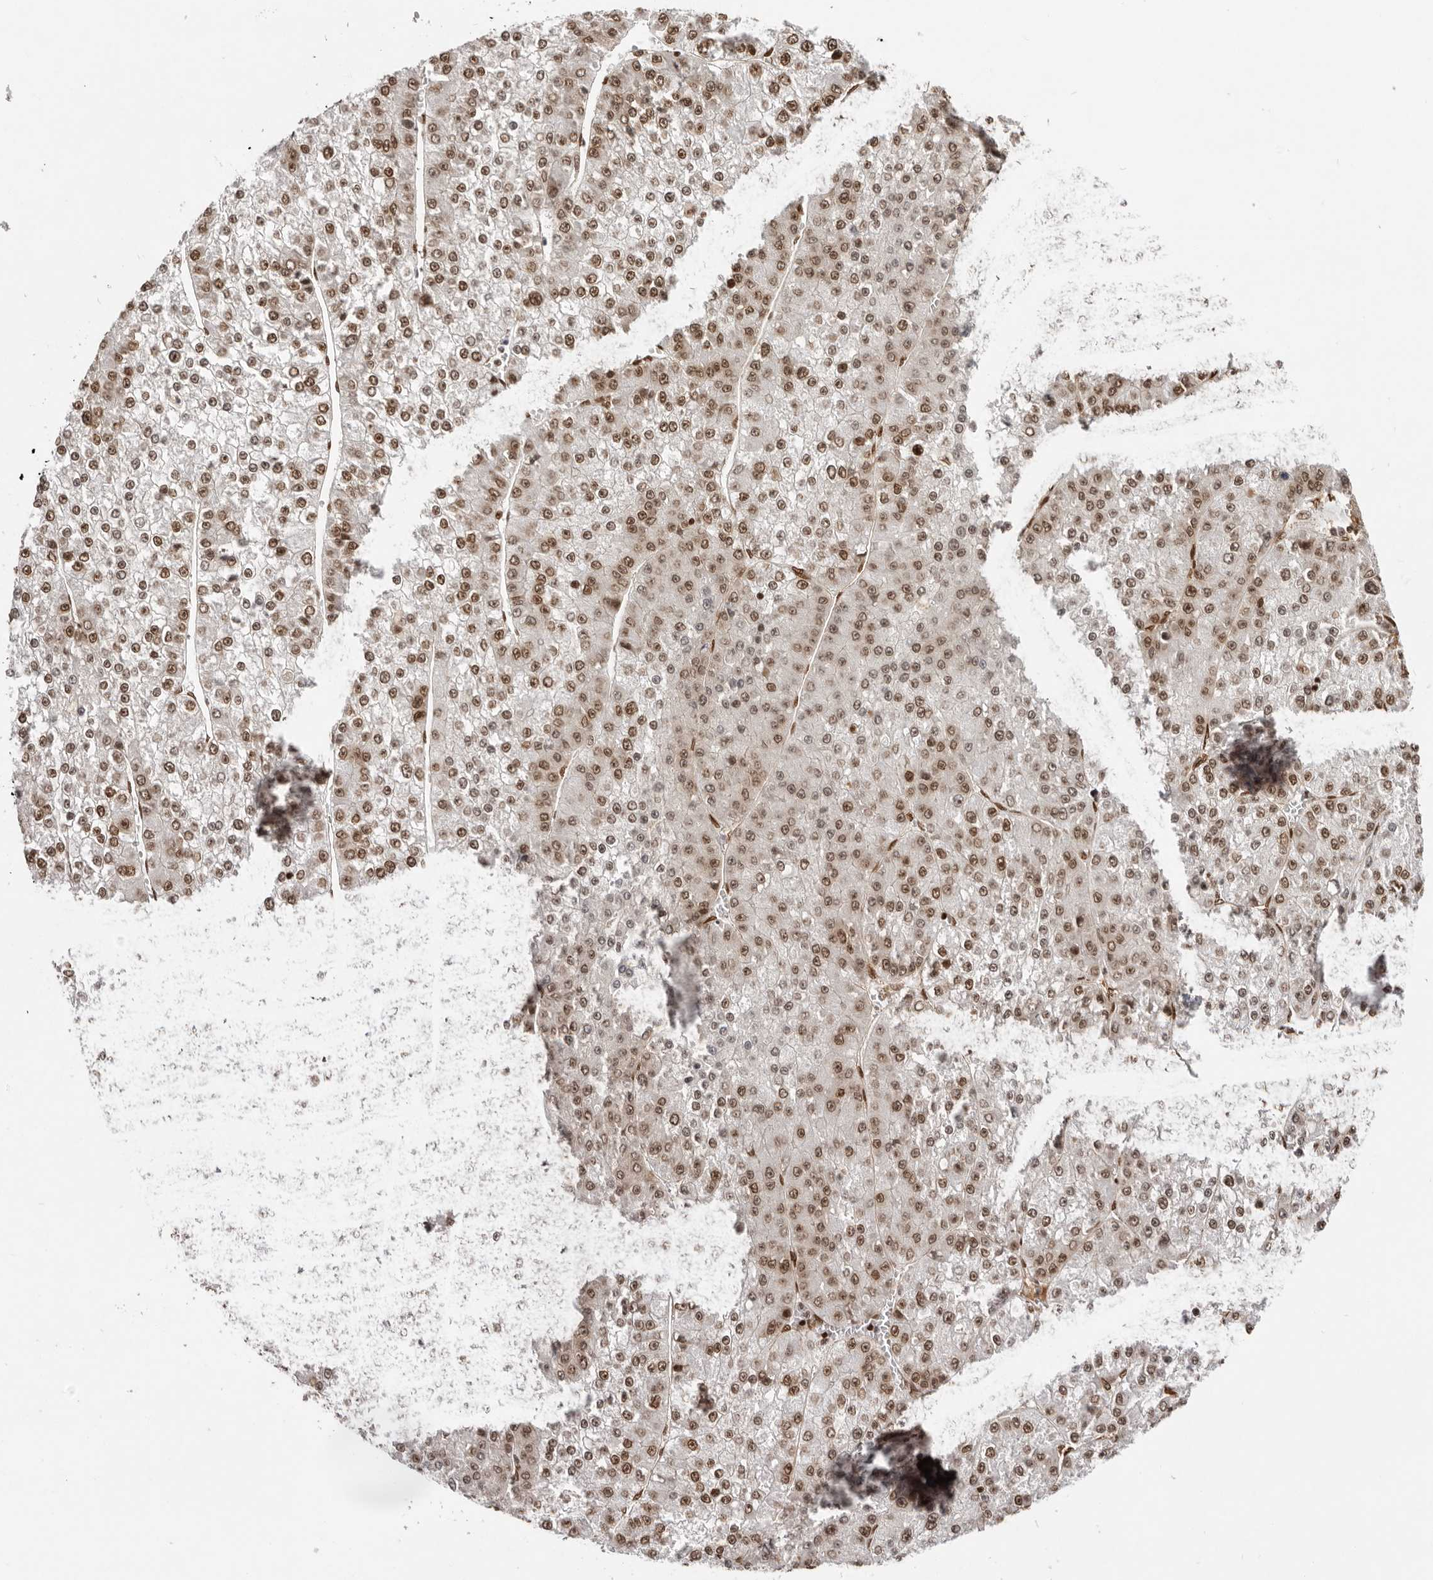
{"staining": {"intensity": "moderate", "quantity": ">75%", "location": "nuclear"}, "tissue": "liver cancer", "cell_type": "Tumor cells", "image_type": "cancer", "snomed": [{"axis": "morphology", "description": "Carcinoma, Hepatocellular, NOS"}, {"axis": "topography", "description": "Liver"}], "caption": "IHC micrograph of neoplastic tissue: liver hepatocellular carcinoma stained using immunohistochemistry (IHC) displays medium levels of moderate protein expression localized specifically in the nuclear of tumor cells, appearing as a nuclear brown color.", "gene": "CHTOP", "patient": {"sex": "female", "age": 73}}